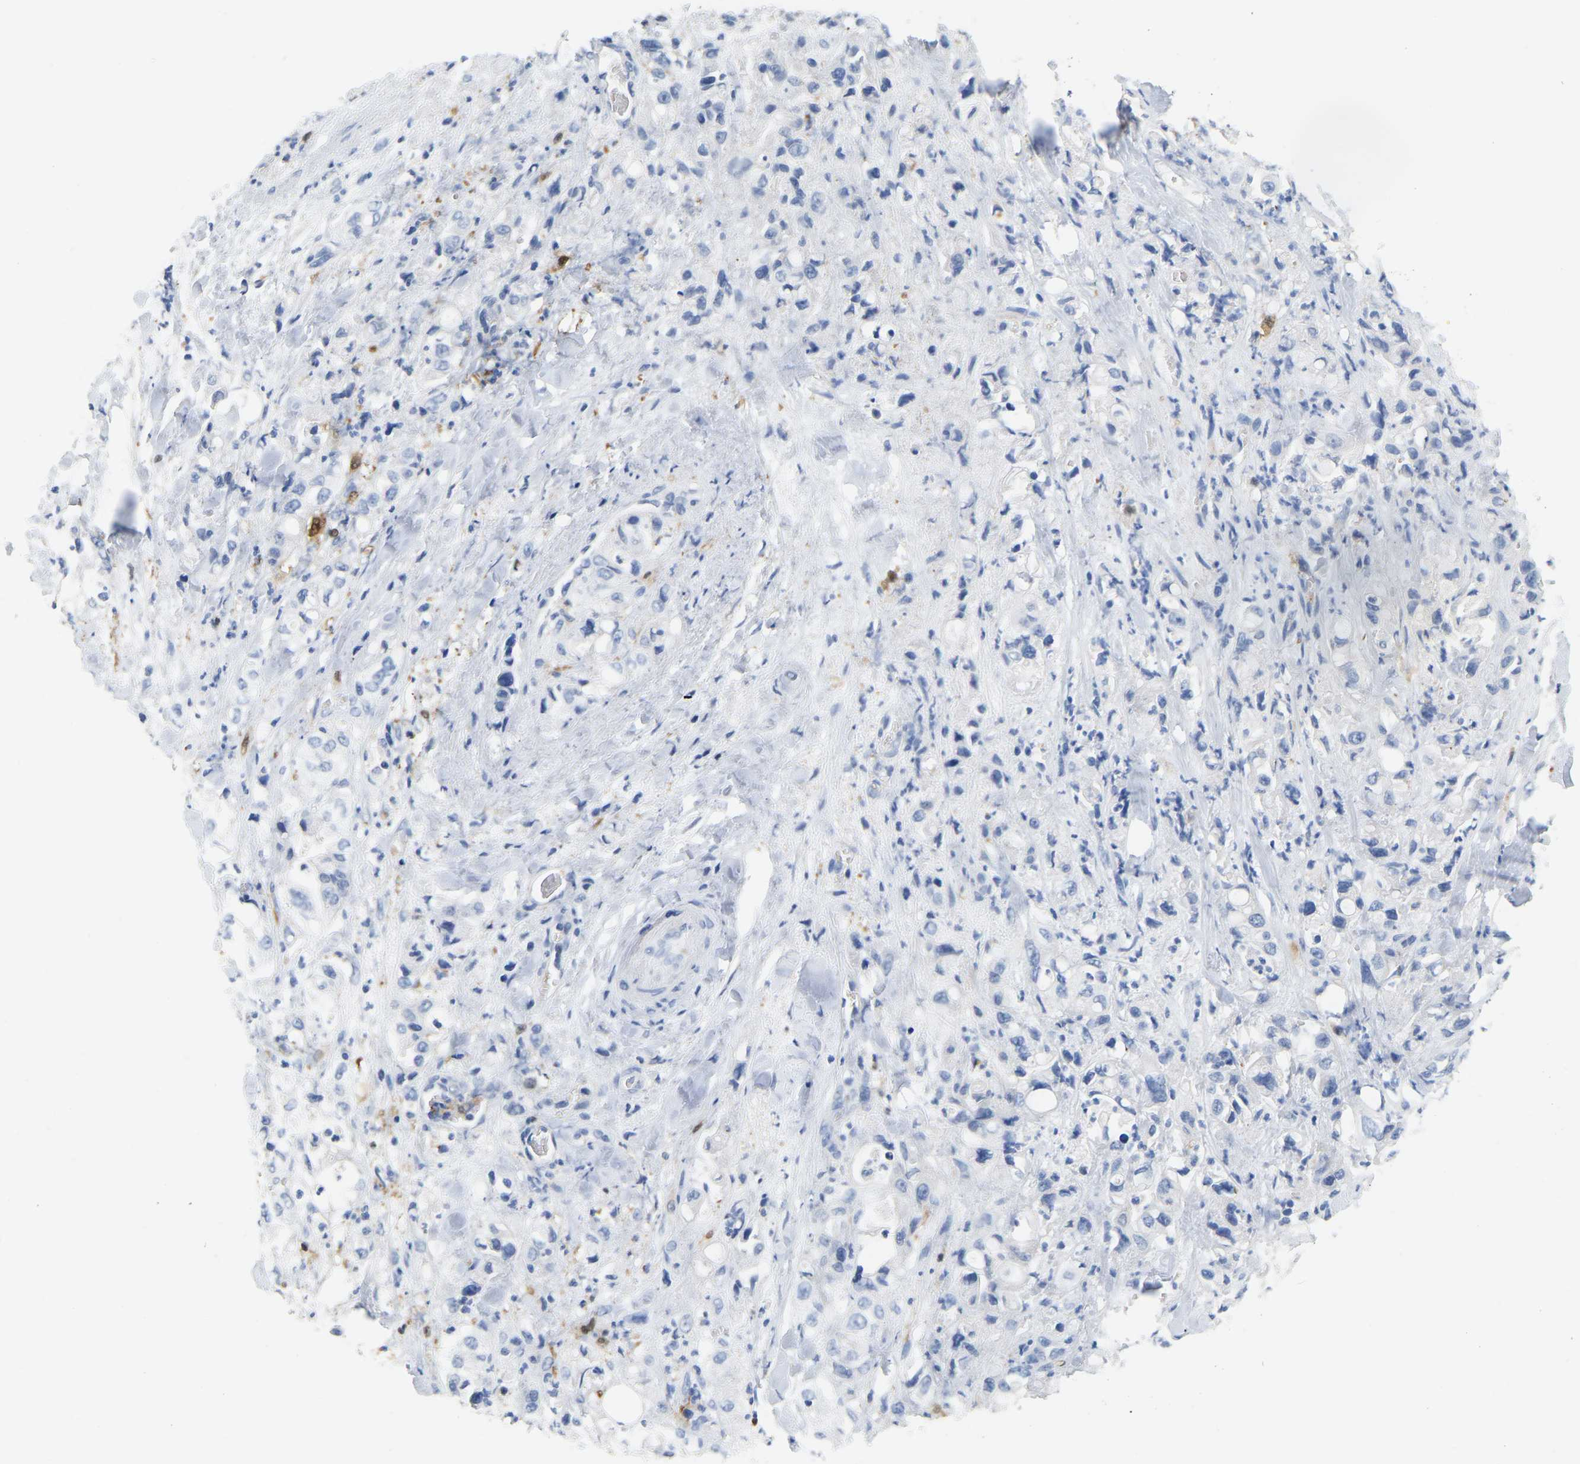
{"staining": {"intensity": "negative", "quantity": "none", "location": "none"}, "tissue": "pancreatic cancer", "cell_type": "Tumor cells", "image_type": "cancer", "snomed": [{"axis": "morphology", "description": "Adenocarcinoma, NOS"}, {"axis": "topography", "description": "Pancreas"}], "caption": "An immunohistochemistry histopathology image of pancreatic cancer (adenocarcinoma) is shown. There is no staining in tumor cells of pancreatic cancer (adenocarcinoma).", "gene": "ULBP2", "patient": {"sex": "male", "age": 70}}